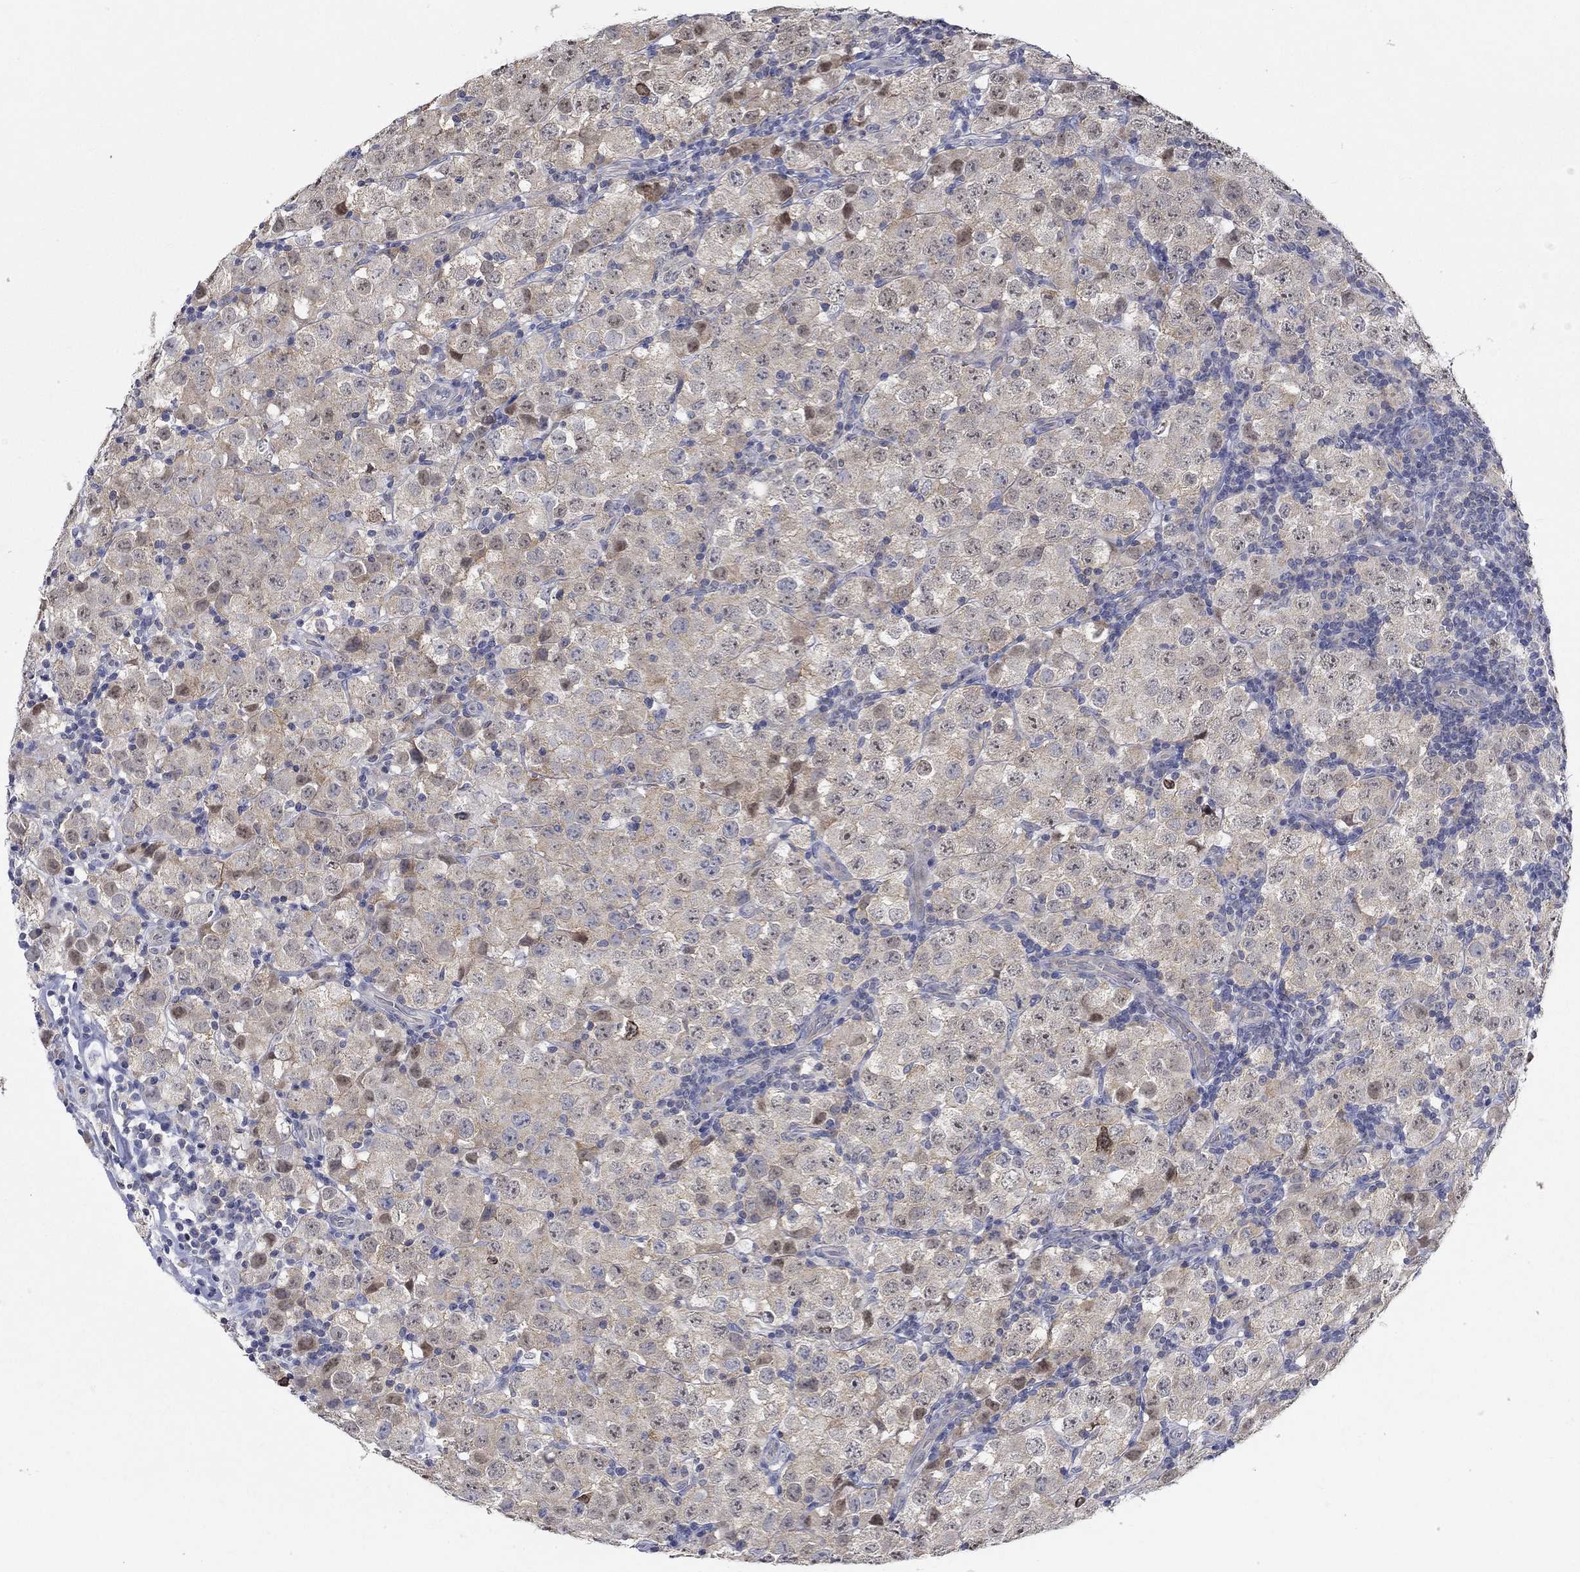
{"staining": {"intensity": "strong", "quantity": "<25%", "location": "cytoplasmic/membranous"}, "tissue": "testis cancer", "cell_type": "Tumor cells", "image_type": "cancer", "snomed": [{"axis": "morphology", "description": "Seminoma, NOS"}, {"axis": "topography", "description": "Testis"}], "caption": "Protein staining demonstrates strong cytoplasmic/membranous positivity in about <25% of tumor cells in testis cancer (seminoma).", "gene": "WASF1", "patient": {"sex": "male", "age": 34}}